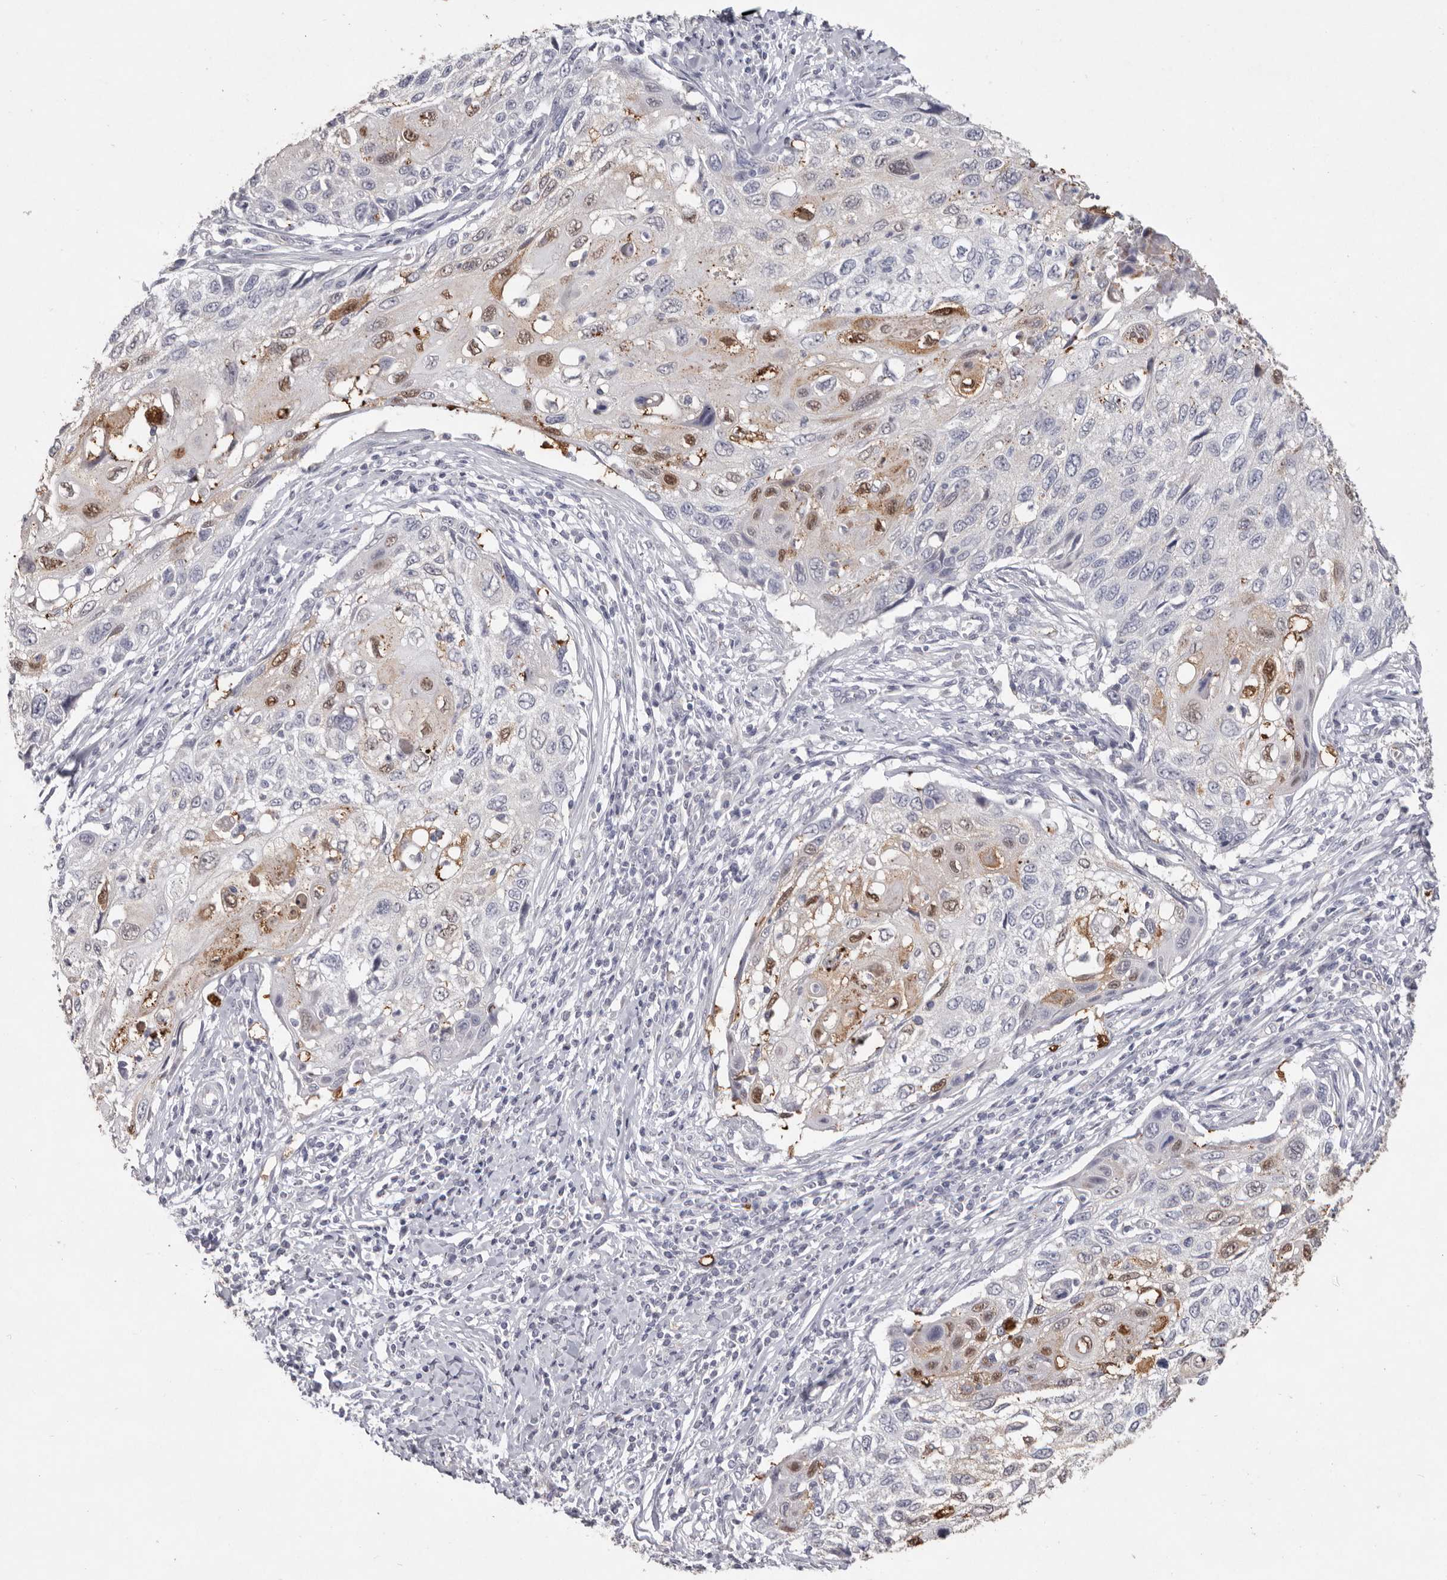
{"staining": {"intensity": "moderate", "quantity": "<25%", "location": "cytoplasmic/membranous,nuclear"}, "tissue": "cervical cancer", "cell_type": "Tumor cells", "image_type": "cancer", "snomed": [{"axis": "morphology", "description": "Squamous cell carcinoma, NOS"}, {"axis": "topography", "description": "Cervix"}], "caption": "A histopathology image of cervical squamous cell carcinoma stained for a protein reveals moderate cytoplasmic/membranous and nuclear brown staining in tumor cells.", "gene": "ZYG11B", "patient": {"sex": "female", "age": 70}}